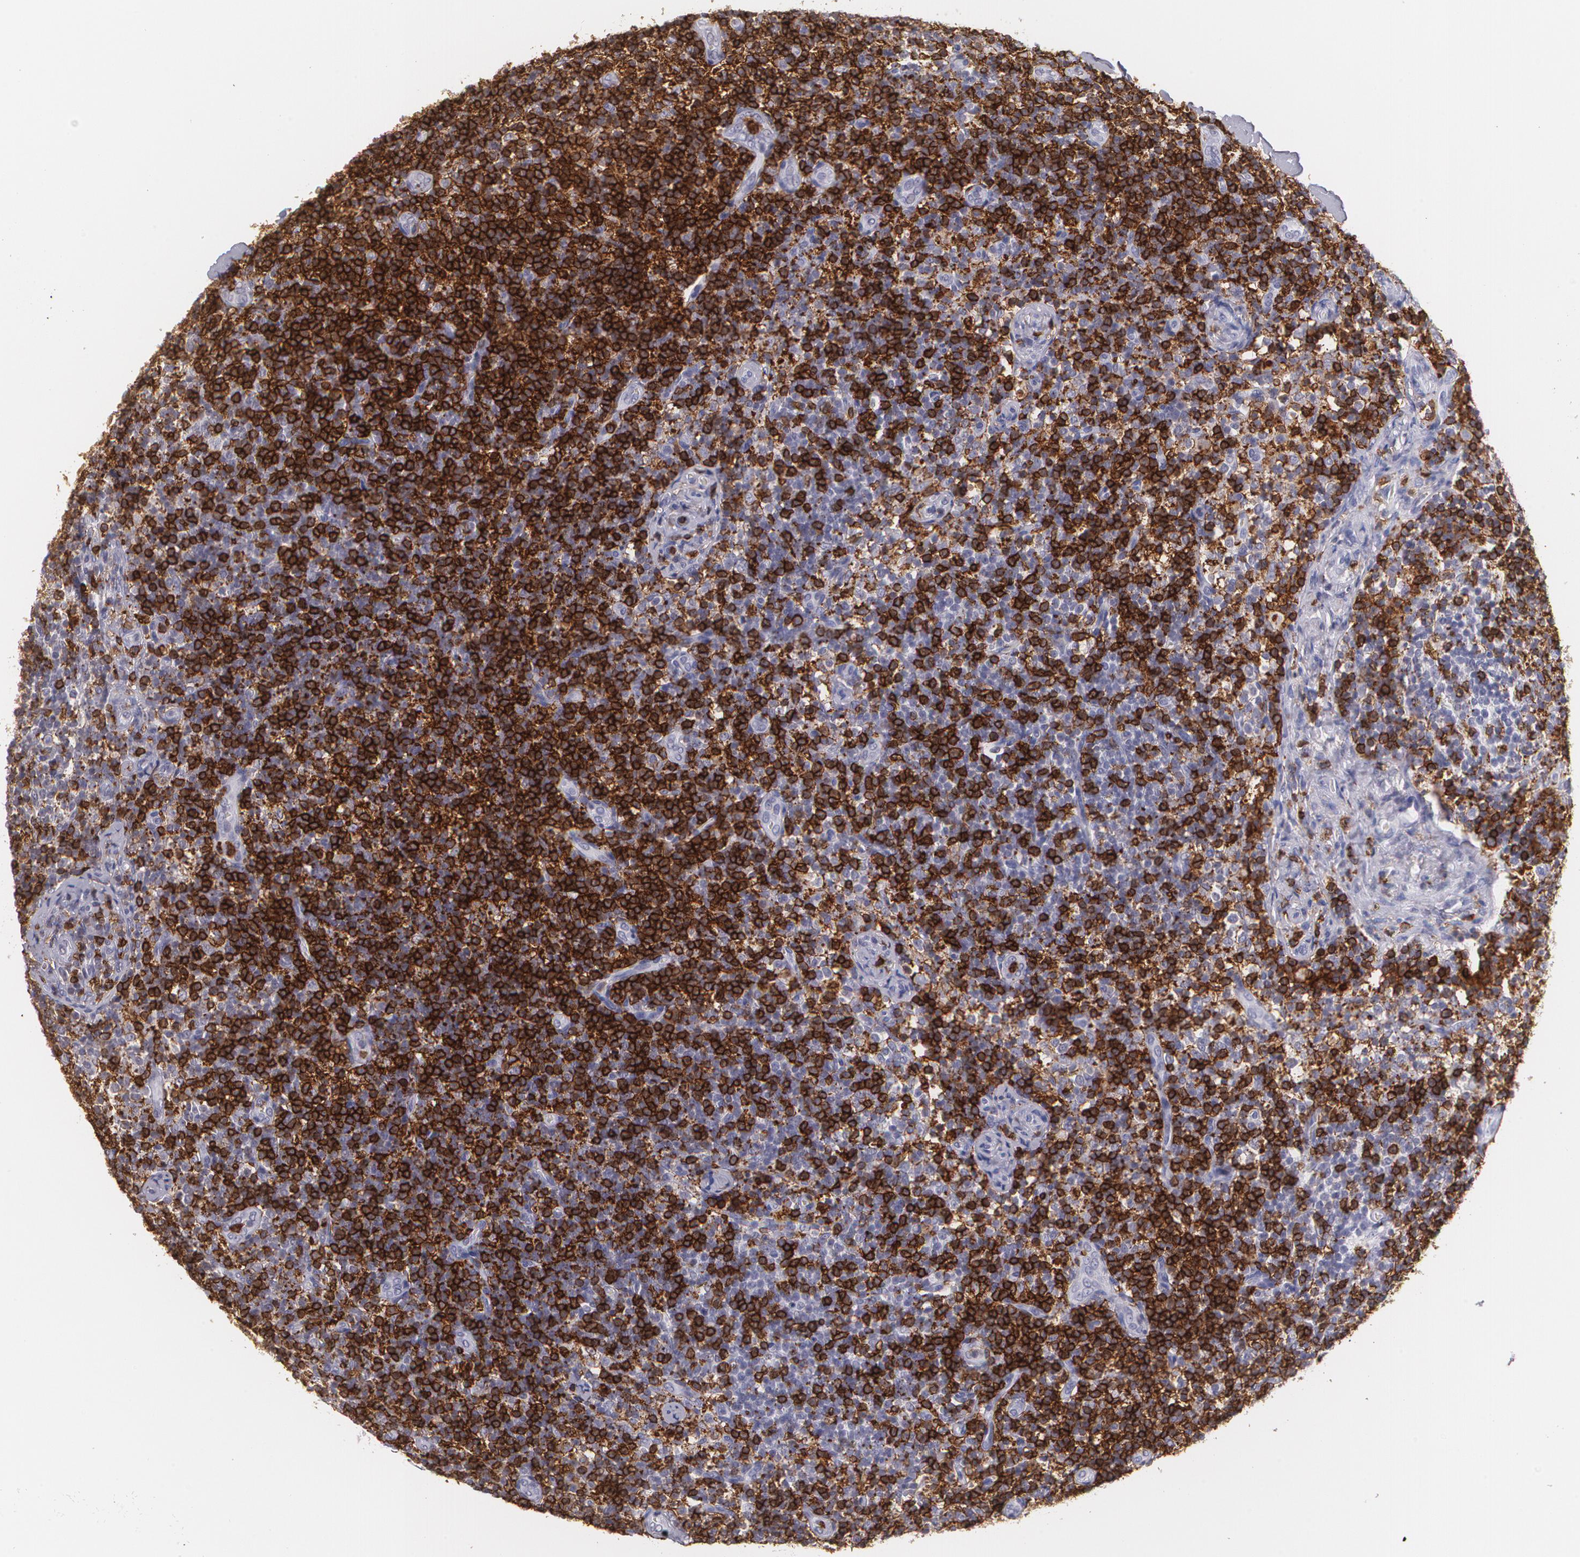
{"staining": {"intensity": "strong", "quantity": "25%-75%", "location": "nuclear"}, "tissue": "lymph node", "cell_type": "Non-germinal center cells", "image_type": "normal", "snomed": [{"axis": "morphology", "description": "Normal tissue, NOS"}, {"axis": "morphology", "description": "Inflammation, NOS"}, {"axis": "topography", "description": "Lymph node"}], "caption": "Lymph node stained with a brown dye displays strong nuclear positive staining in about 25%-75% of non-germinal center cells.", "gene": "PTPRC", "patient": {"sex": "male", "age": 46}}